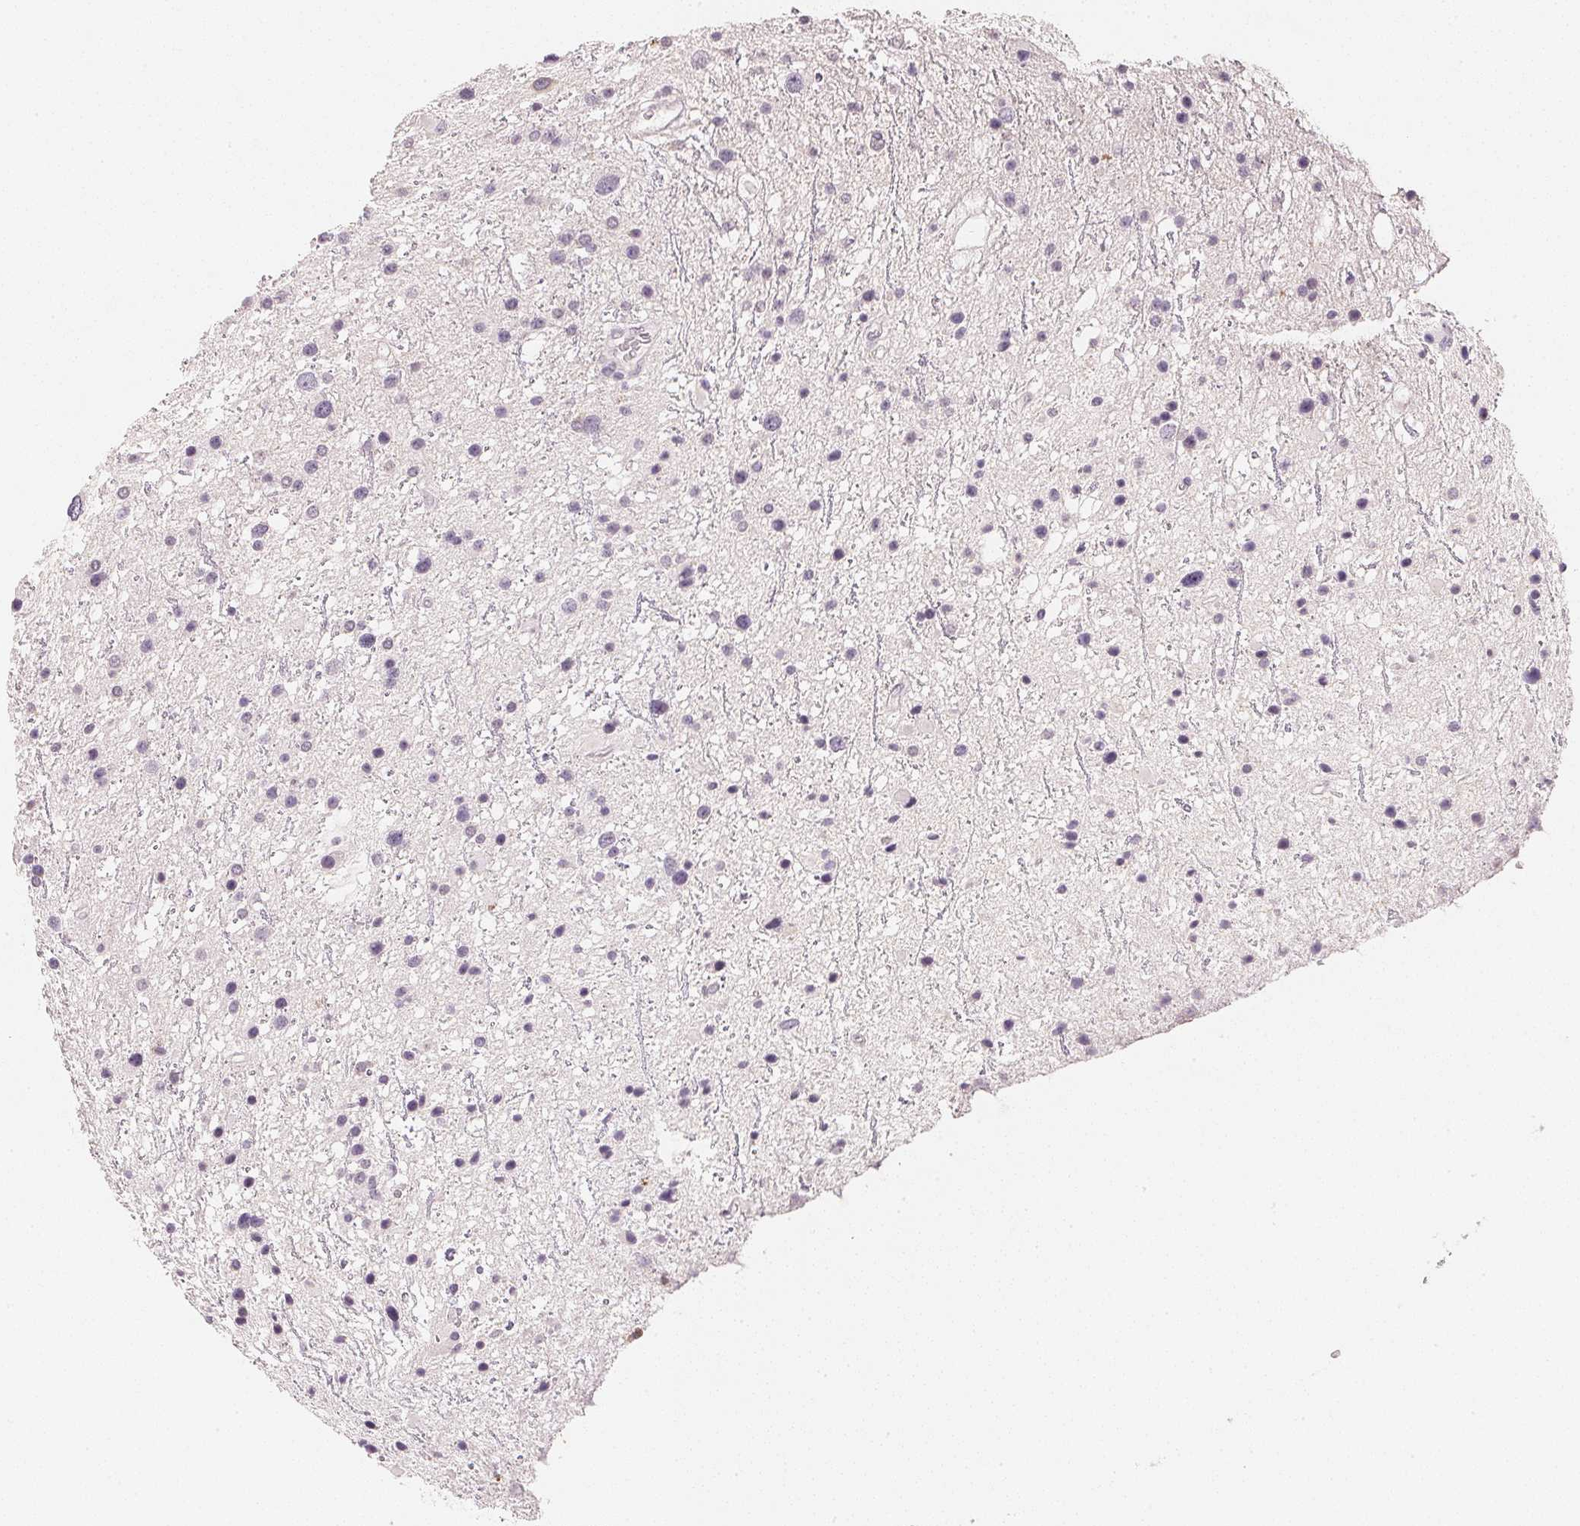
{"staining": {"intensity": "negative", "quantity": "none", "location": "none"}, "tissue": "glioma", "cell_type": "Tumor cells", "image_type": "cancer", "snomed": [{"axis": "morphology", "description": "Glioma, malignant, Low grade"}, {"axis": "topography", "description": "Brain"}], "caption": "An image of human malignant low-grade glioma is negative for staining in tumor cells. The staining is performed using DAB (3,3'-diaminobenzidine) brown chromogen with nuclei counter-stained in using hematoxylin.", "gene": "SMTN", "patient": {"sex": "female", "age": 32}}